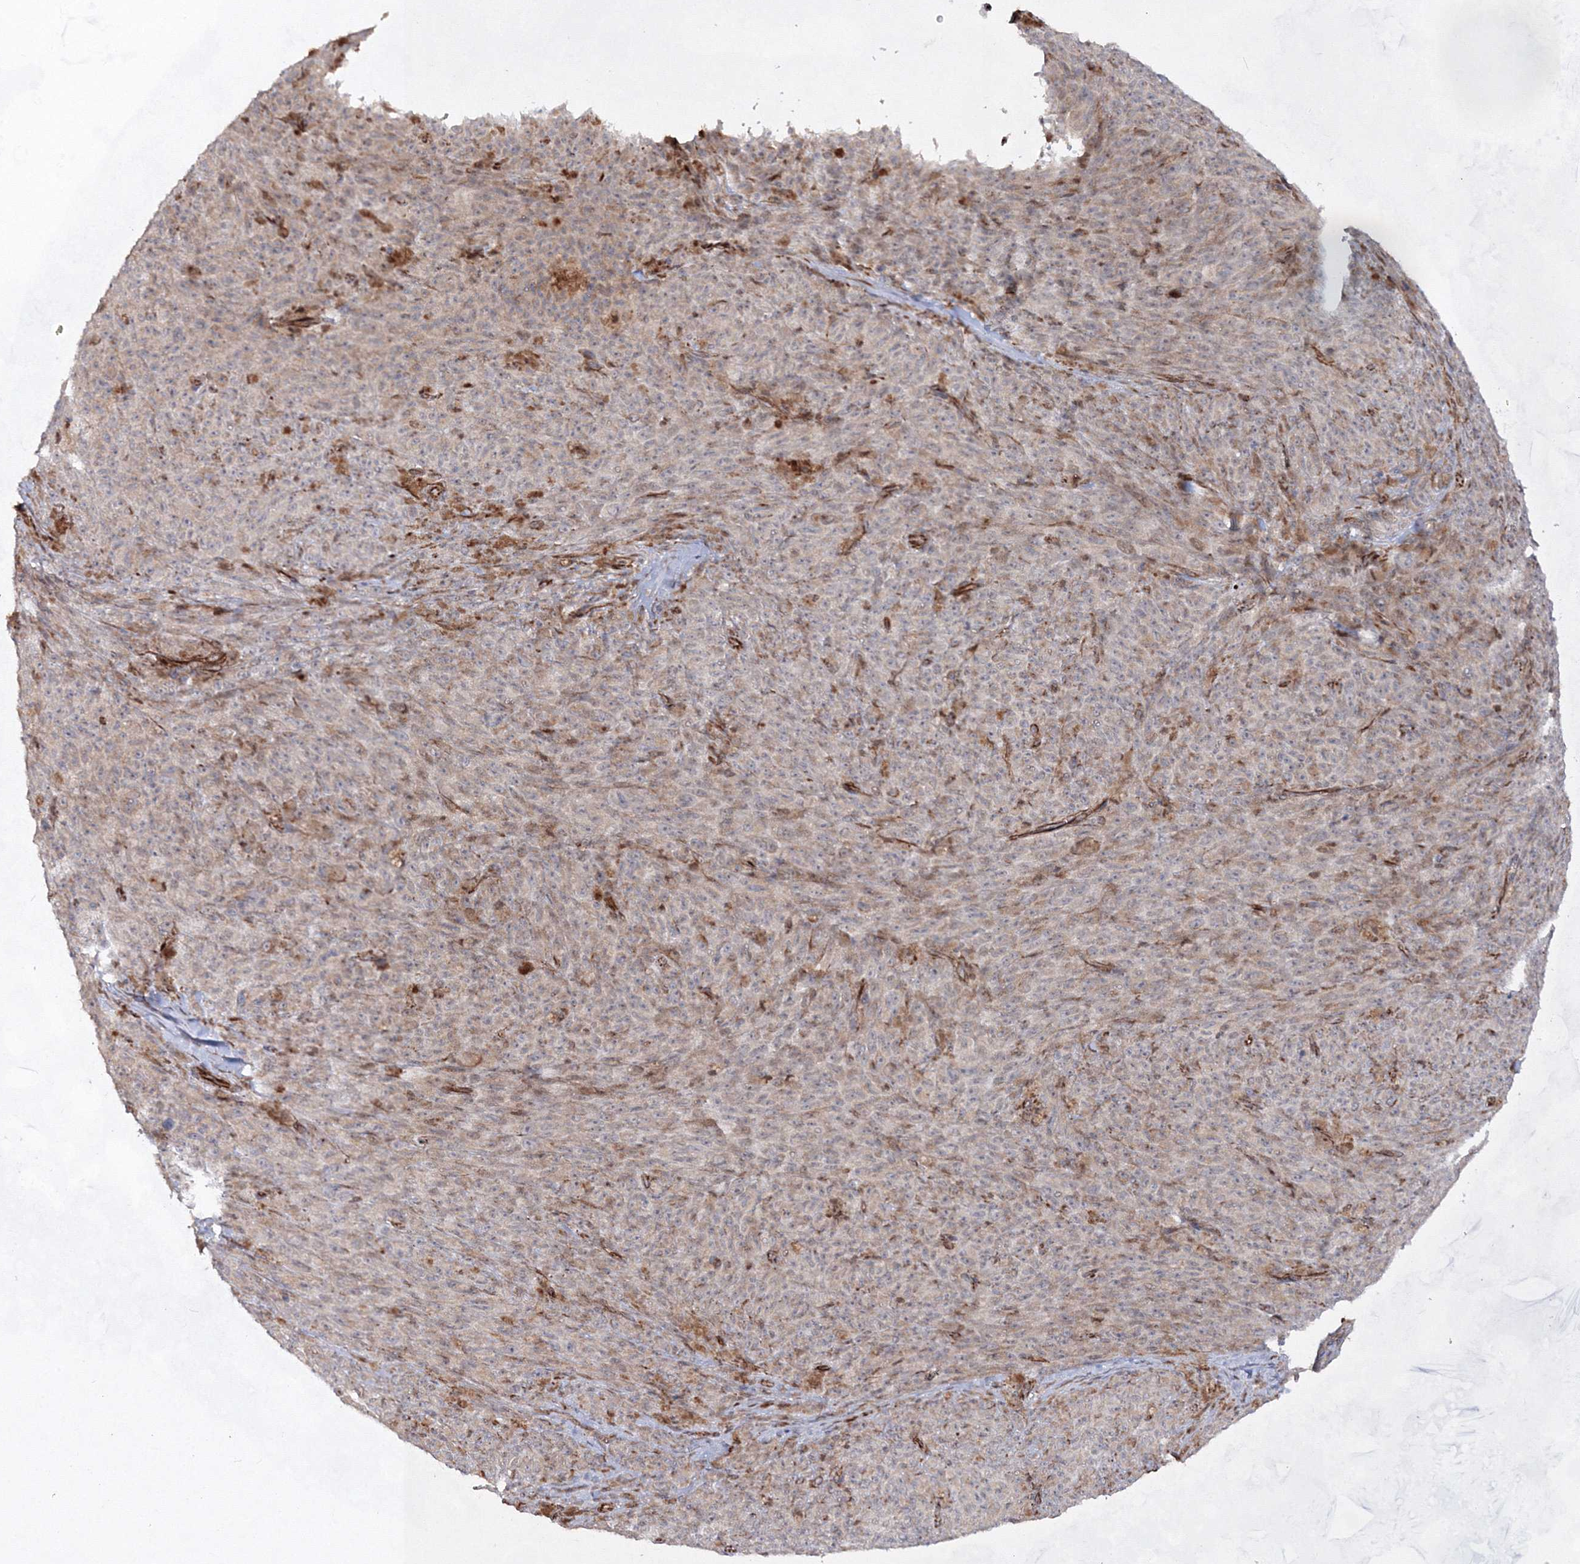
{"staining": {"intensity": "weak", "quantity": "<25%", "location": "cytoplasmic/membranous"}, "tissue": "melanoma", "cell_type": "Tumor cells", "image_type": "cancer", "snomed": [{"axis": "morphology", "description": "Malignant melanoma, NOS"}, {"axis": "topography", "description": "Skin"}], "caption": "IHC micrograph of neoplastic tissue: human melanoma stained with DAB demonstrates no significant protein staining in tumor cells.", "gene": "SNIP1", "patient": {"sex": "female", "age": 82}}